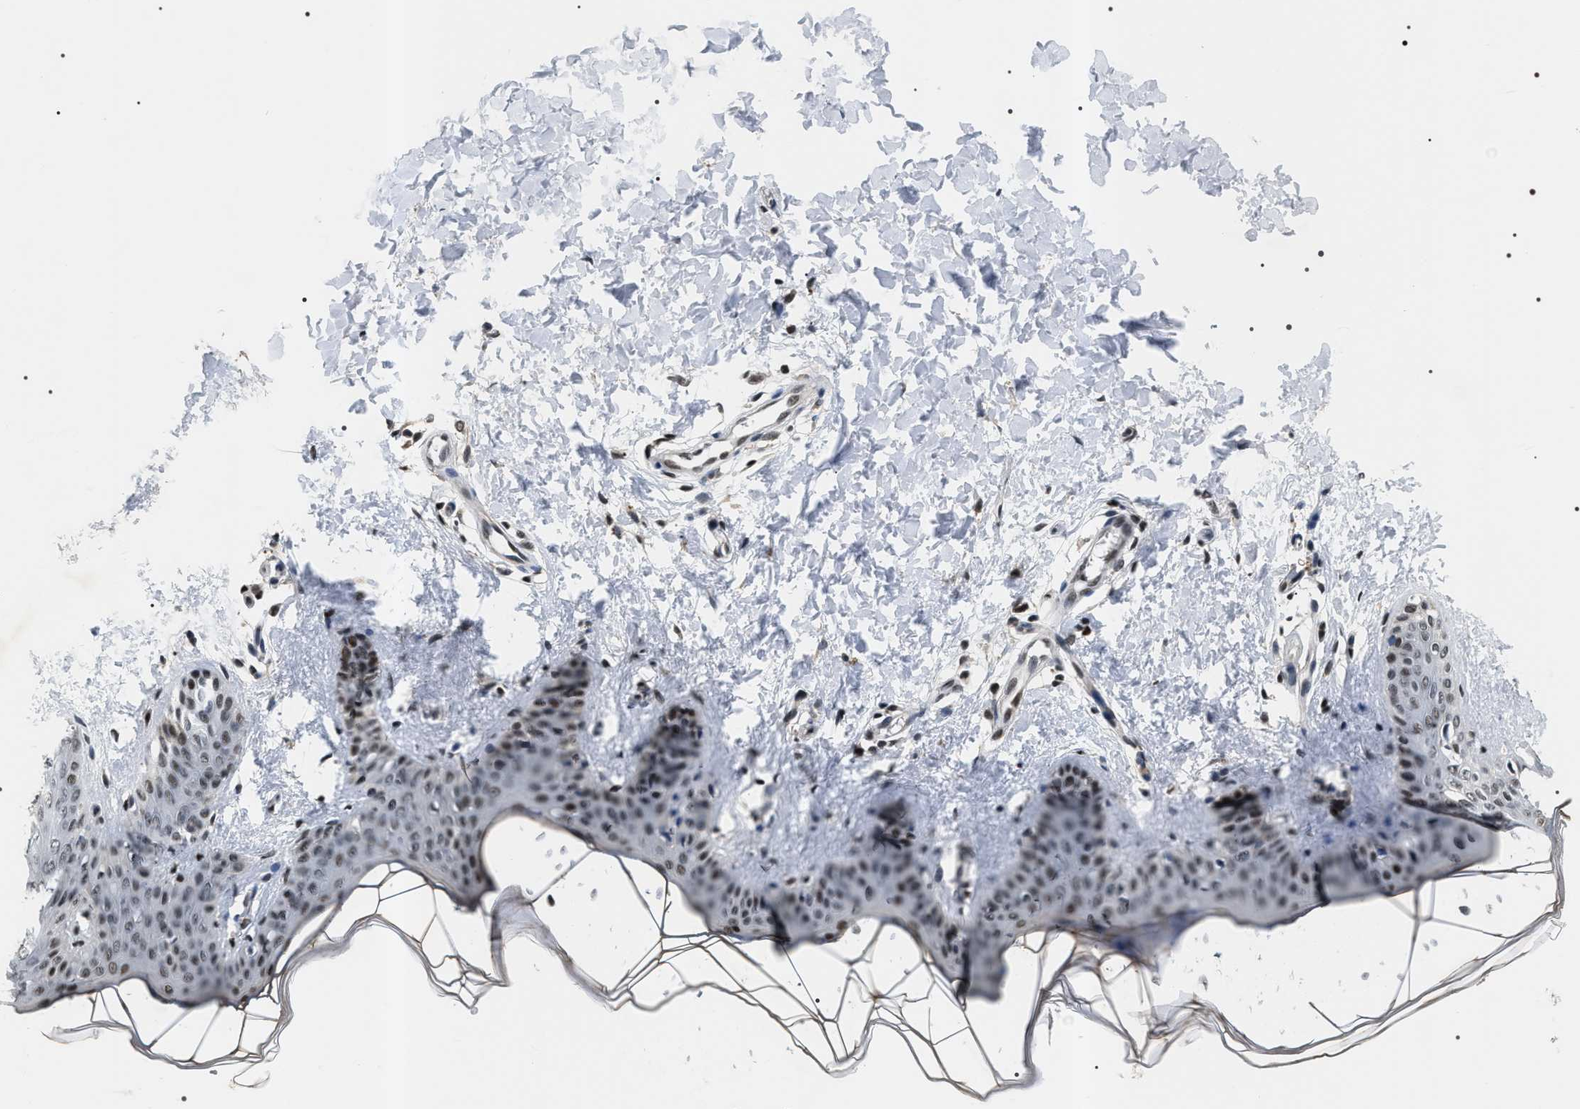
{"staining": {"intensity": "moderate", "quantity": ">75%", "location": "nuclear"}, "tissue": "skin", "cell_type": "Fibroblasts", "image_type": "normal", "snomed": [{"axis": "morphology", "description": "Normal tissue, NOS"}, {"axis": "topography", "description": "Skin"}], "caption": "Protein analysis of normal skin demonstrates moderate nuclear expression in about >75% of fibroblasts.", "gene": "C7orf25", "patient": {"sex": "female", "age": 17}}